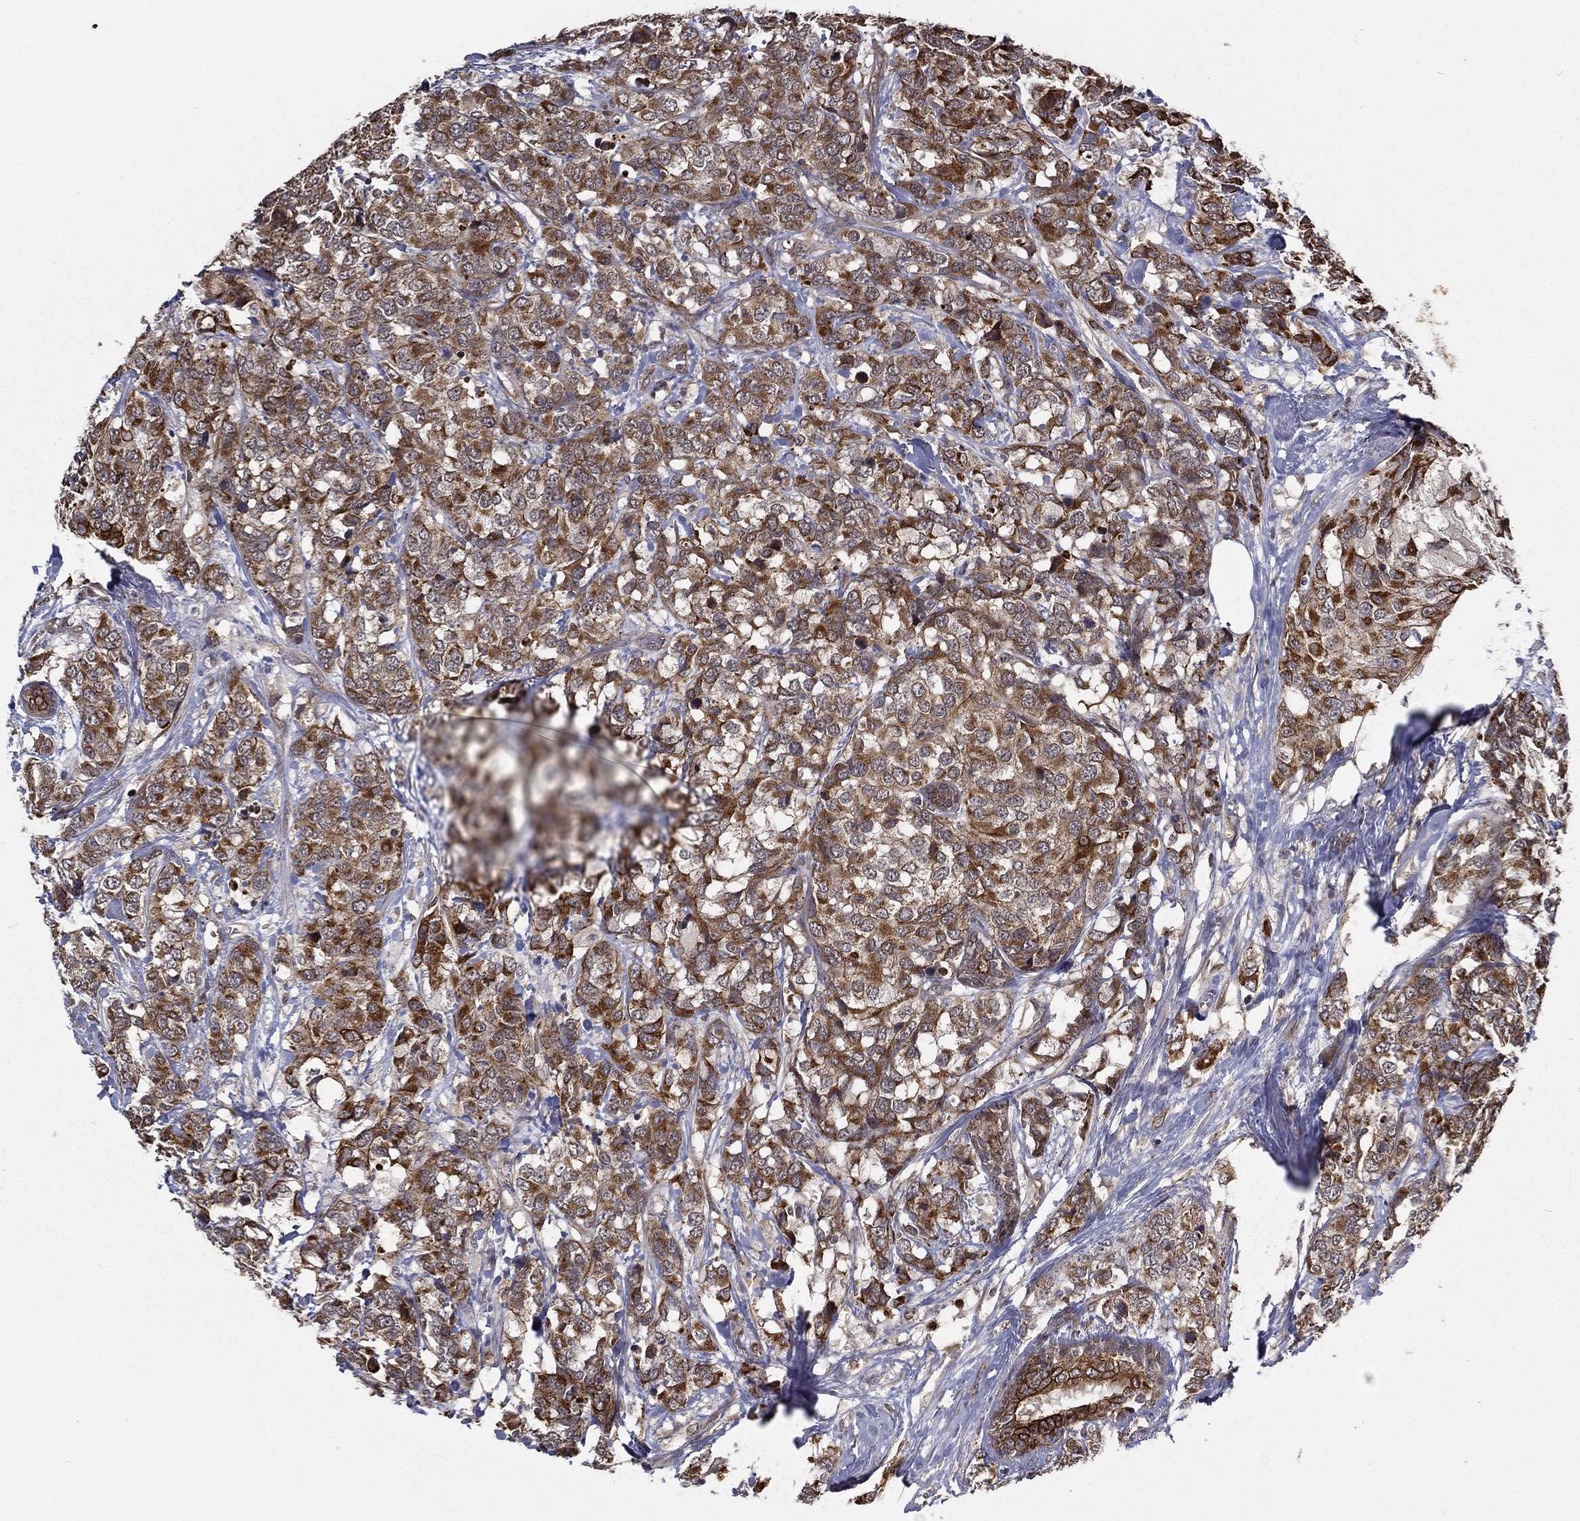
{"staining": {"intensity": "strong", "quantity": ">75%", "location": "cytoplasmic/membranous"}, "tissue": "breast cancer", "cell_type": "Tumor cells", "image_type": "cancer", "snomed": [{"axis": "morphology", "description": "Lobular carcinoma"}, {"axis": "topography", "description": "Breast"}], "caption": "This is an image of immunohistochemistry staining of breast lobular carcinoma, which shows strong positivity in the cytoplasmic/membranous of tumor cells.", "gene": "UACA", "patient": {"sex": "female", "age": 59}}